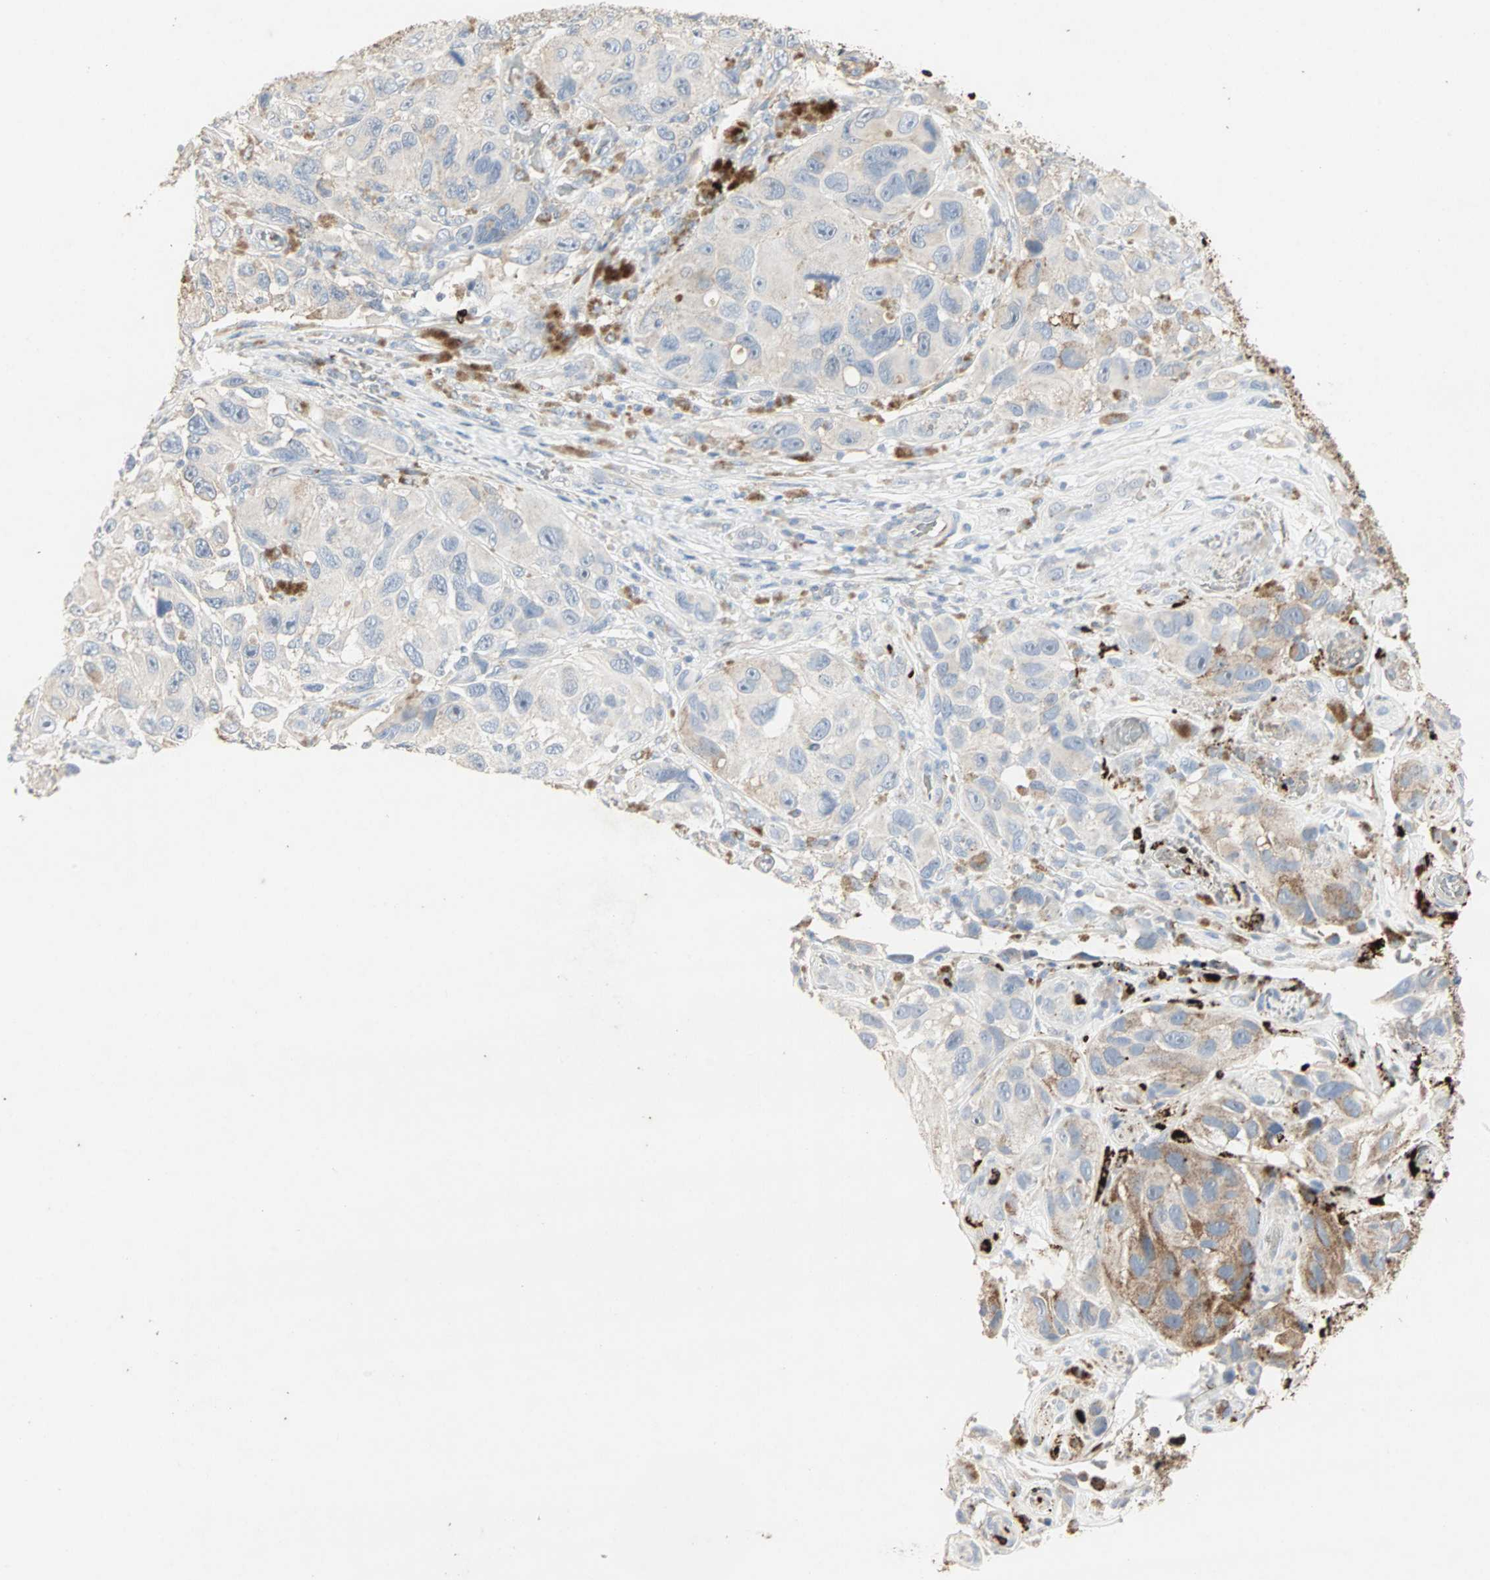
{"staining": {"intensity": "moderate", "quantity": "<25%", "location": "cytoplasmic/membranous"}, "tissue": "melanoma", "cell_type": "Tumor cells", "image_type": "cancer", "snomed": [{"axis": "morphology", "description": "Malignant melanoma, NOS"}, {"axis": "topography", "description": "Skin"}], "caption": "Immunohistochemical staining of melanoma reveals moderate cytoplasmic/membranous protein staining in approximately <25% of tumor cells.", "gene": "CEACAM6", "patient": {"sex": "female", "age": 73}}